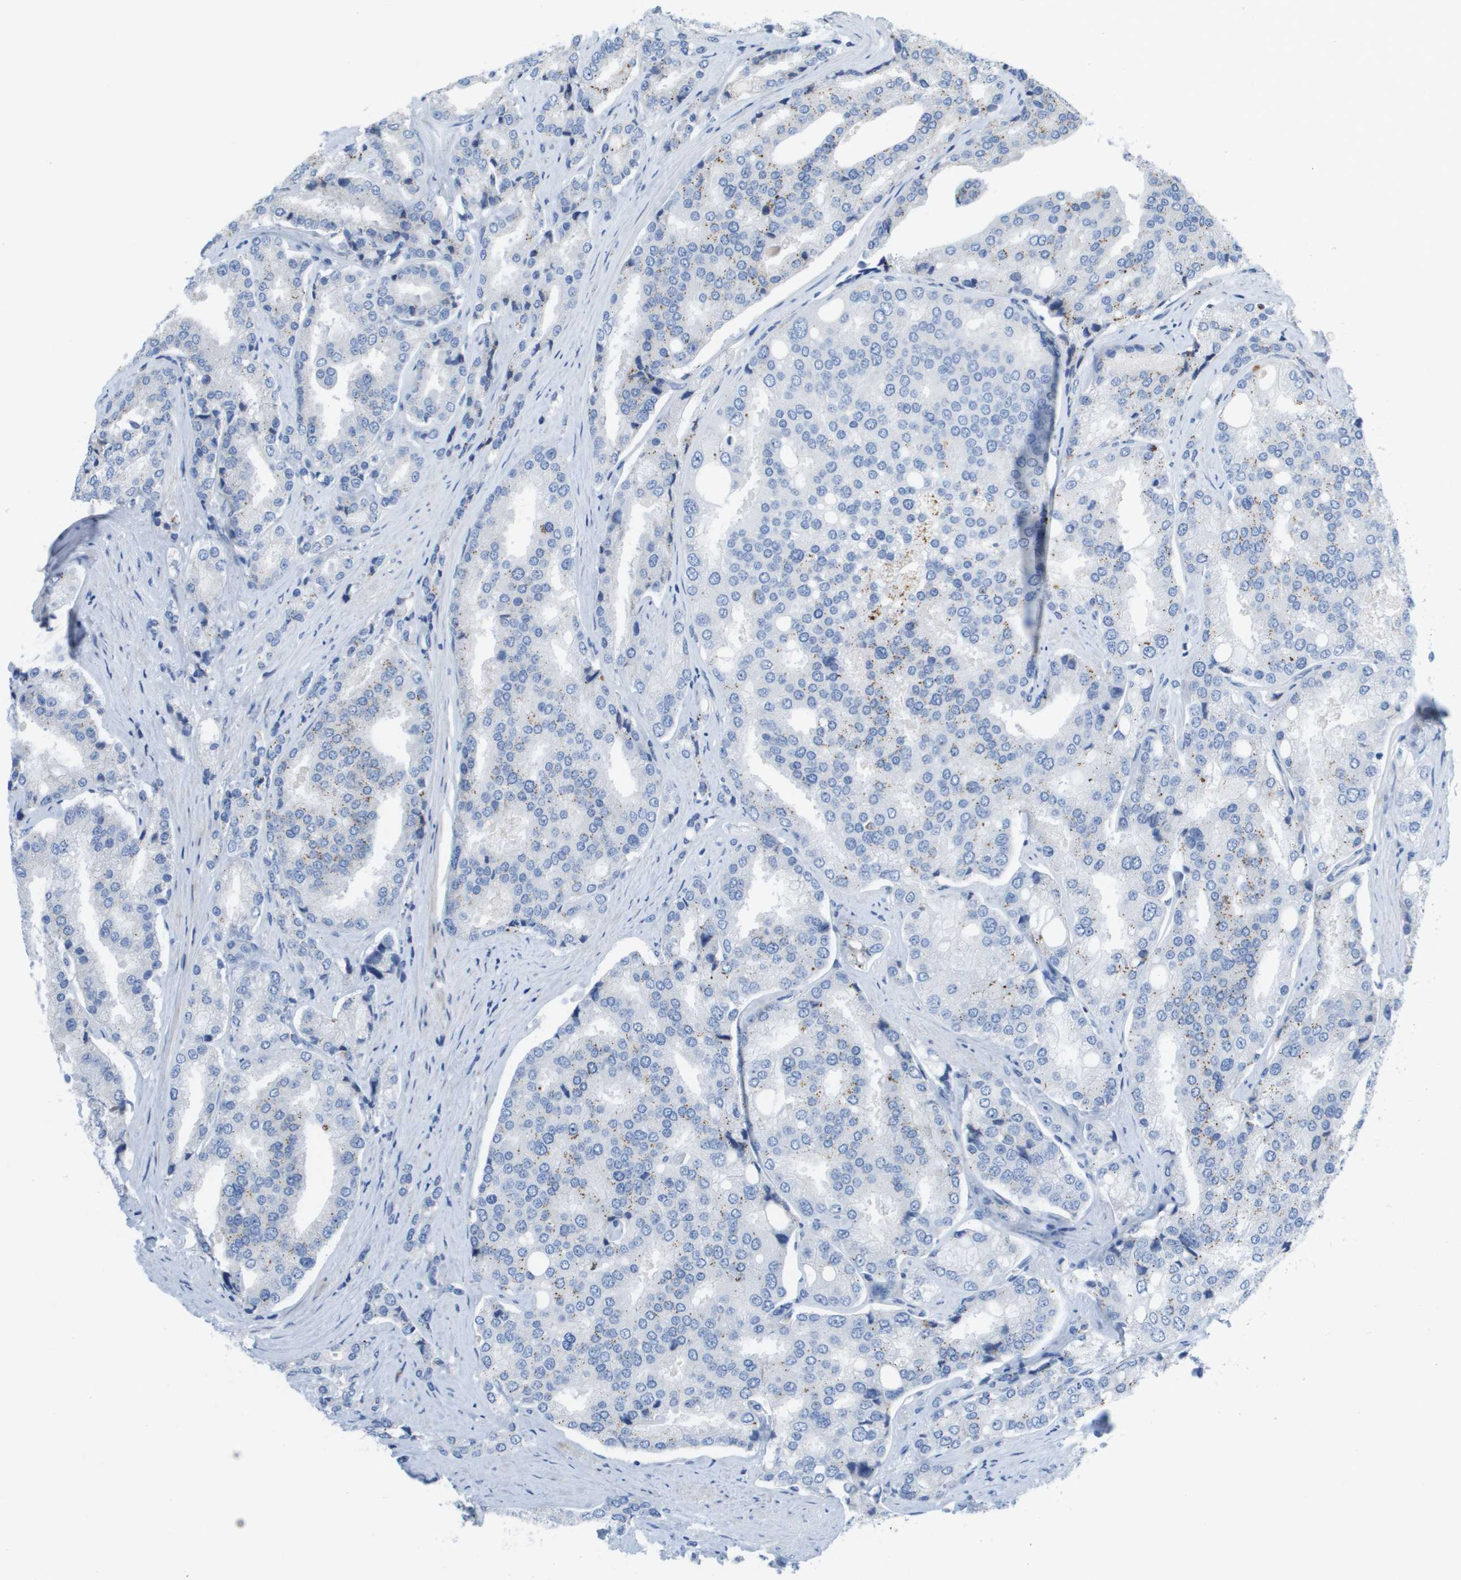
{"staining": {"intensity": "negative", "quantity": "none", "location": "none"}, "tissue": "prostate cancer", "cell_type": "Tumor cells", "image_type": "cancer", "snomed": [{"axis": "morphology", "description": "Adenocarcinoma, High grade"}, {"axis": "topography", "description": "Prostate"}], "caption": "This is an immunohistochemistry image of human prostate cancer. There is no staining in tumor cells.", "gene": "CASP10", "patient": {"sex": "male", "age": 50}}